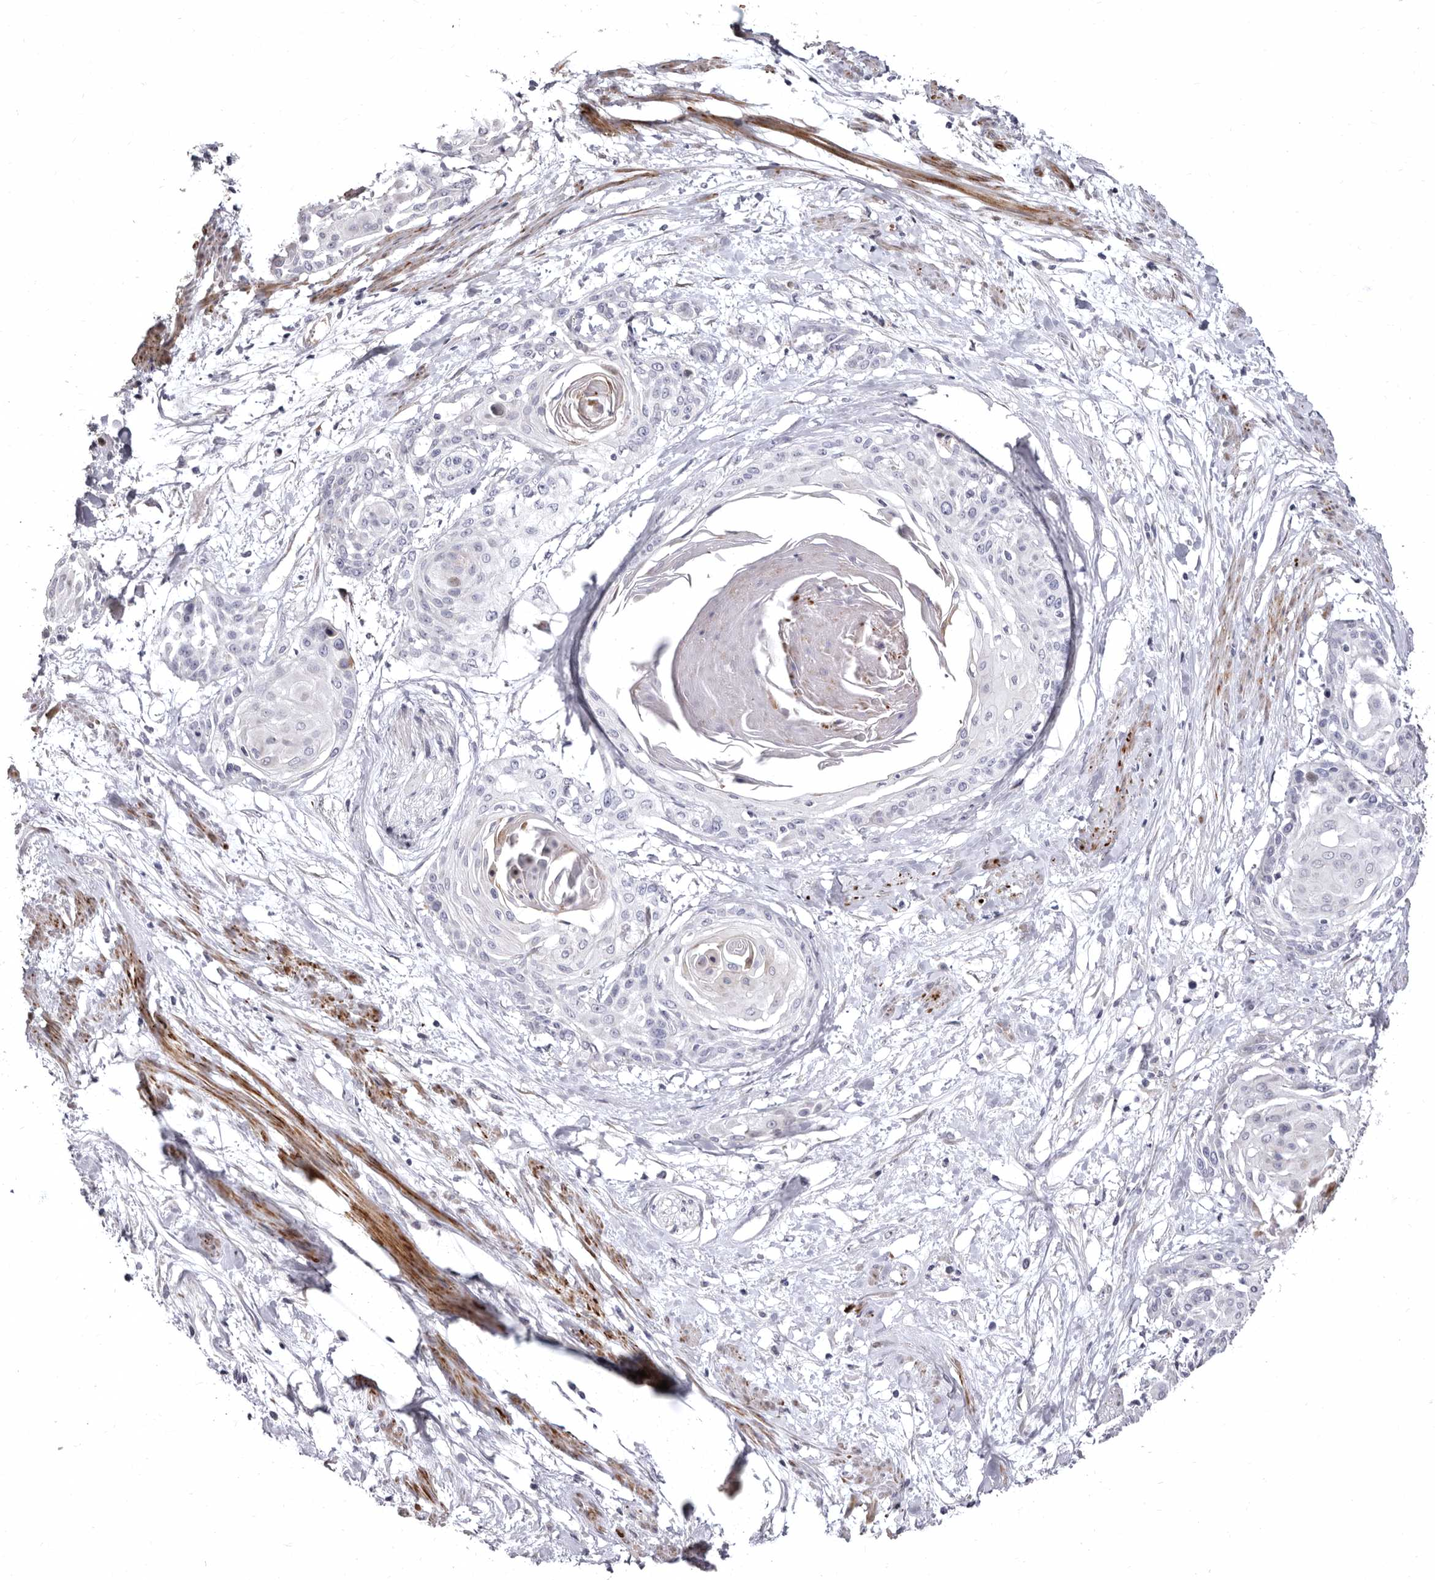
{"staining": {"intensity": "negative", "quantity": "none", "location": "none"}, "tissue": "cervical cancer", "cell_type": "Tumor cells", "image_type": "cancer", "snomed": [{"axis": "morphology", "description": "Squamous cell carcinoma, NOS"}, {"axis": "topography", "description": "Cervix"}], "caption": "DAB (3,3'-diaminobenzidine) immunohistochemical staining of cervical cancer (squamous cell carcinoma) demonstrates no significant expression in tumor cells.", "gene": "AIDA", "patient": {"sex": "female", "age": 57}}